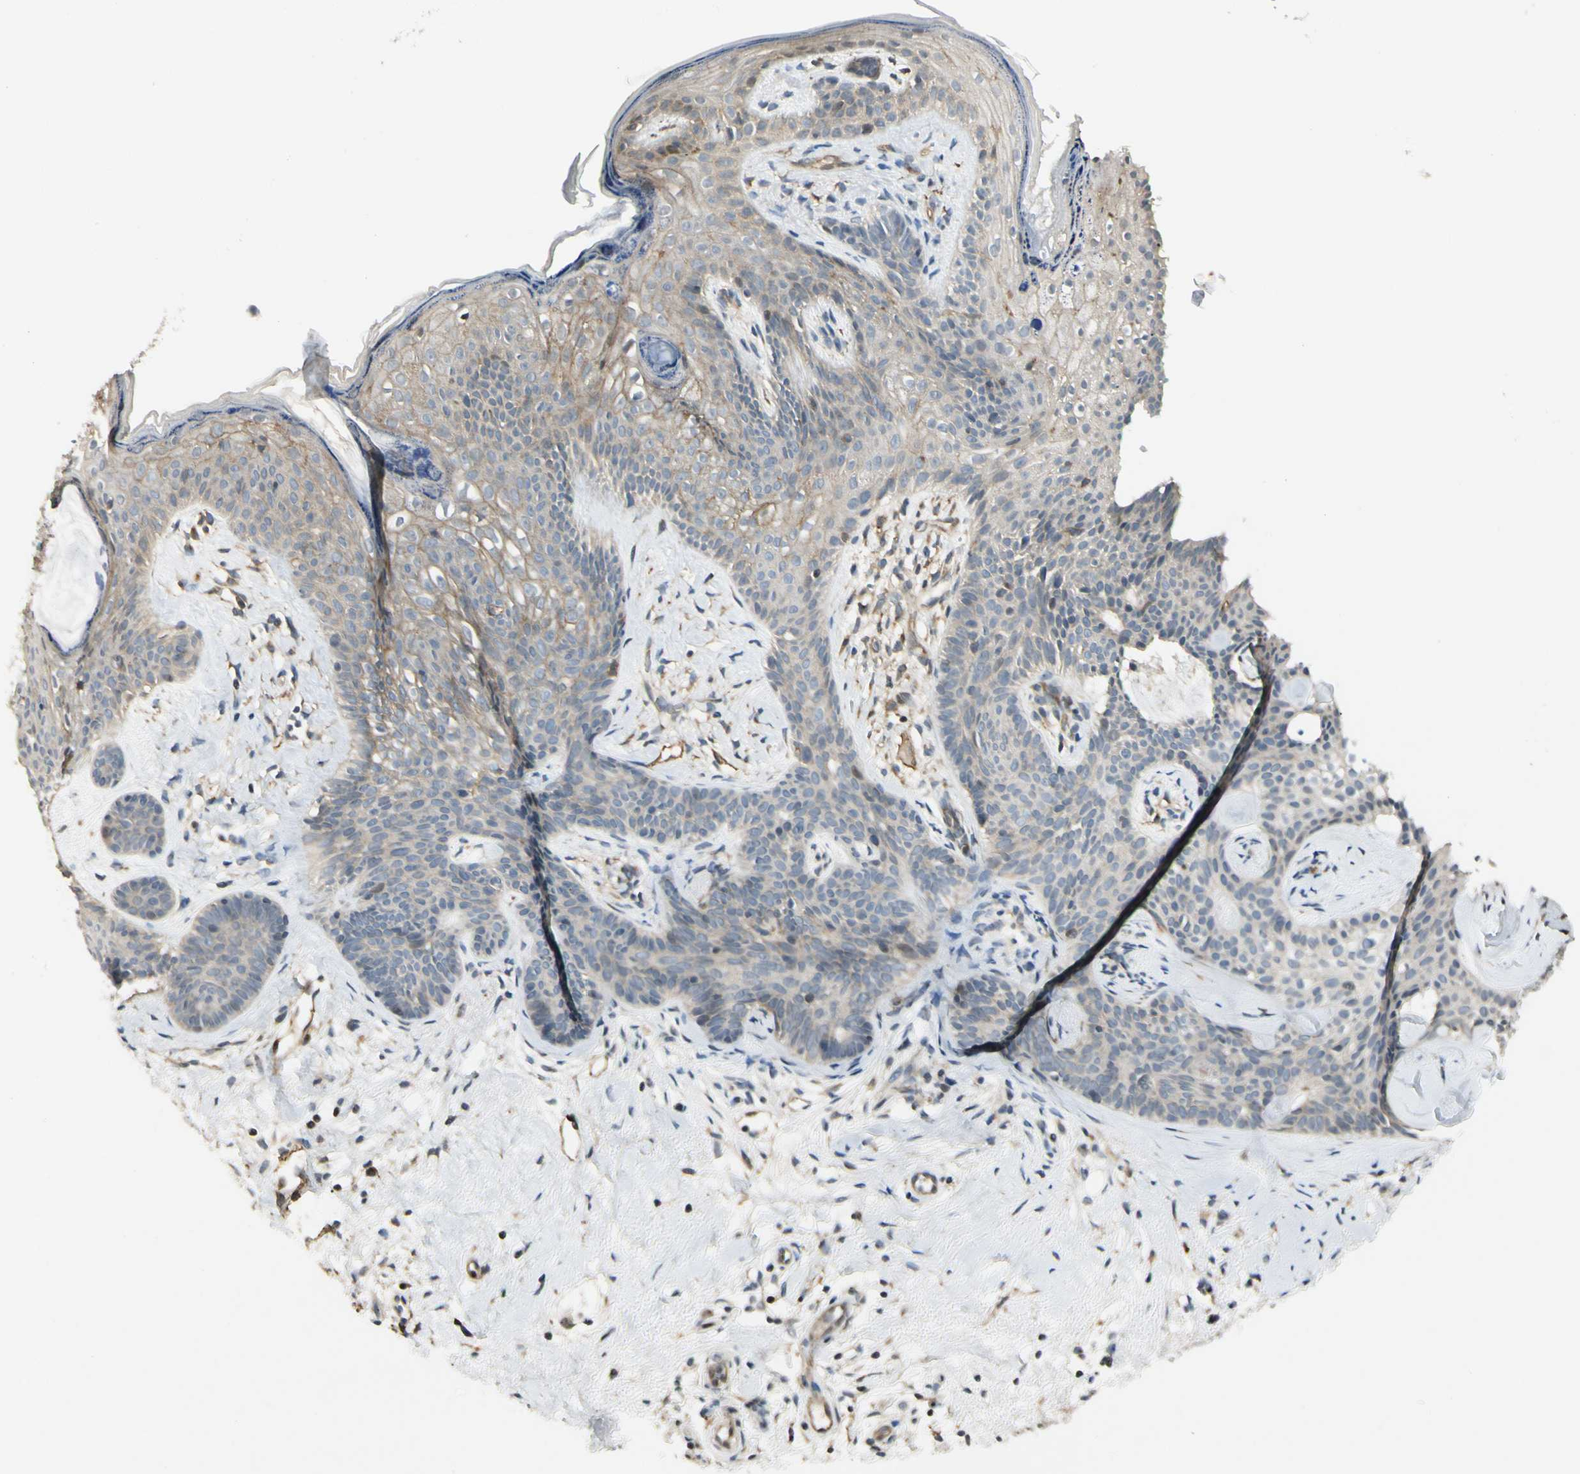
{"staining": {"intensity": "moderate", "quantity": "<25%", "location": "cytoplasmic/membranous"}, "tissue": "skin cancer", "cell_type": "Tumor cells", "image_type": "cancer", "snomed": [{"axis": "morphology", "description": "Developmental malformation"}, {"axis": "morphology", "description": "Basal cell carcinoma"}, {"axis": "topography", "description": "Skin"}], "caption": "A brown stain highlights moderate cytoplasmic/membranous expression of a protein in basal cell carcinoma (skin) tumor cells.", "gene": "FNDC3B", "patient": {"sex": "female", "age": 62}}